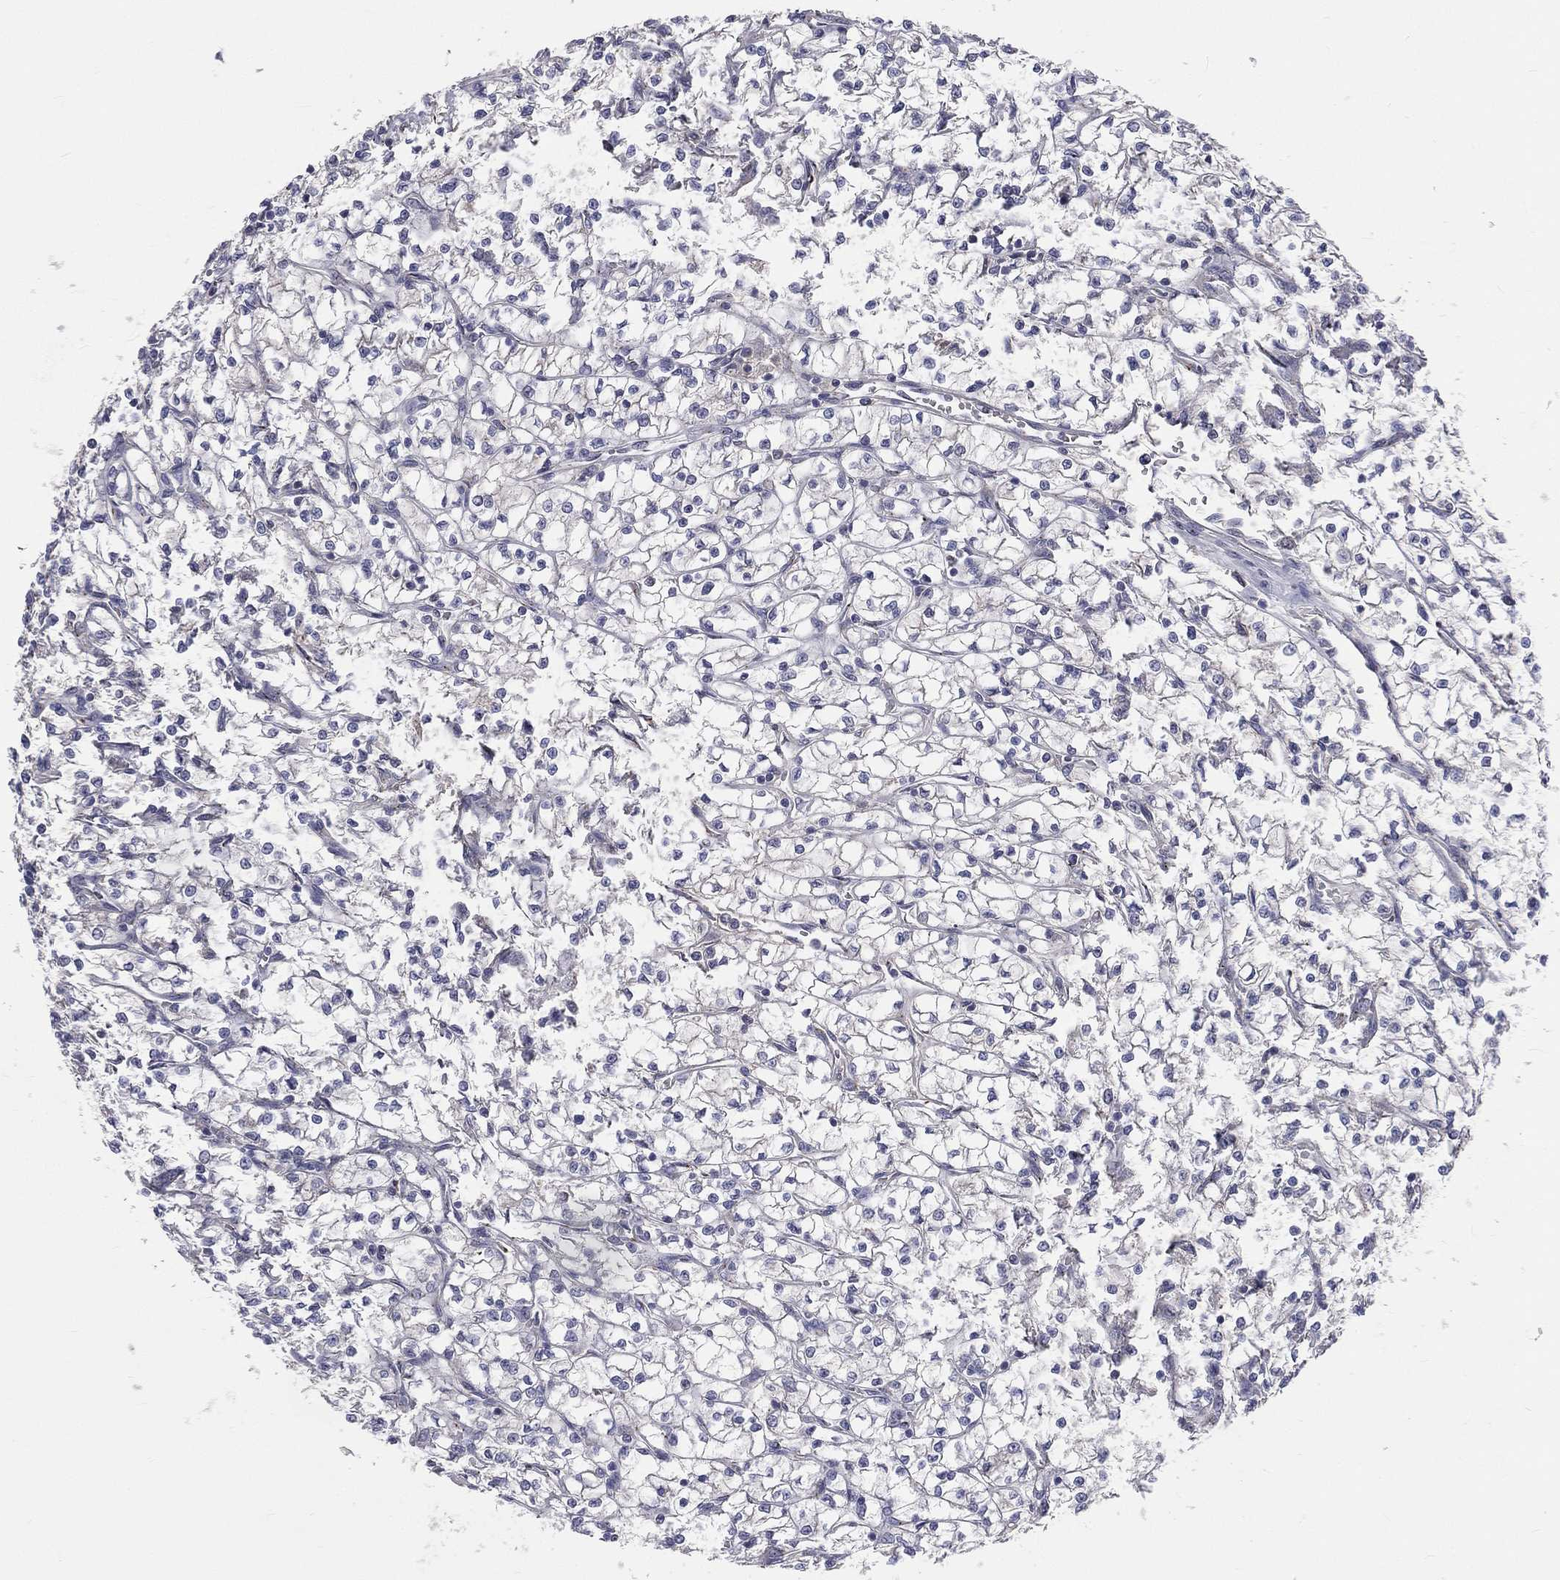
{"staining": {"intensity": "negative", "quantity": "none", "location": "none"}, "tissue": "renal cancer", "cell_type": "Tumor cells", "image_type": "cancer", "snomed": [{"axis": "morphology", "description": "Adenocarcinoma, NOS"}, {"axis": "topography", "description": "Kidney"}], "caption": "A micrograph of renal cancer stained for a protein reveals no brown staining in tumor cells.", "gene": "CROCC", "patient": {"sex": "female", "age": 64}}